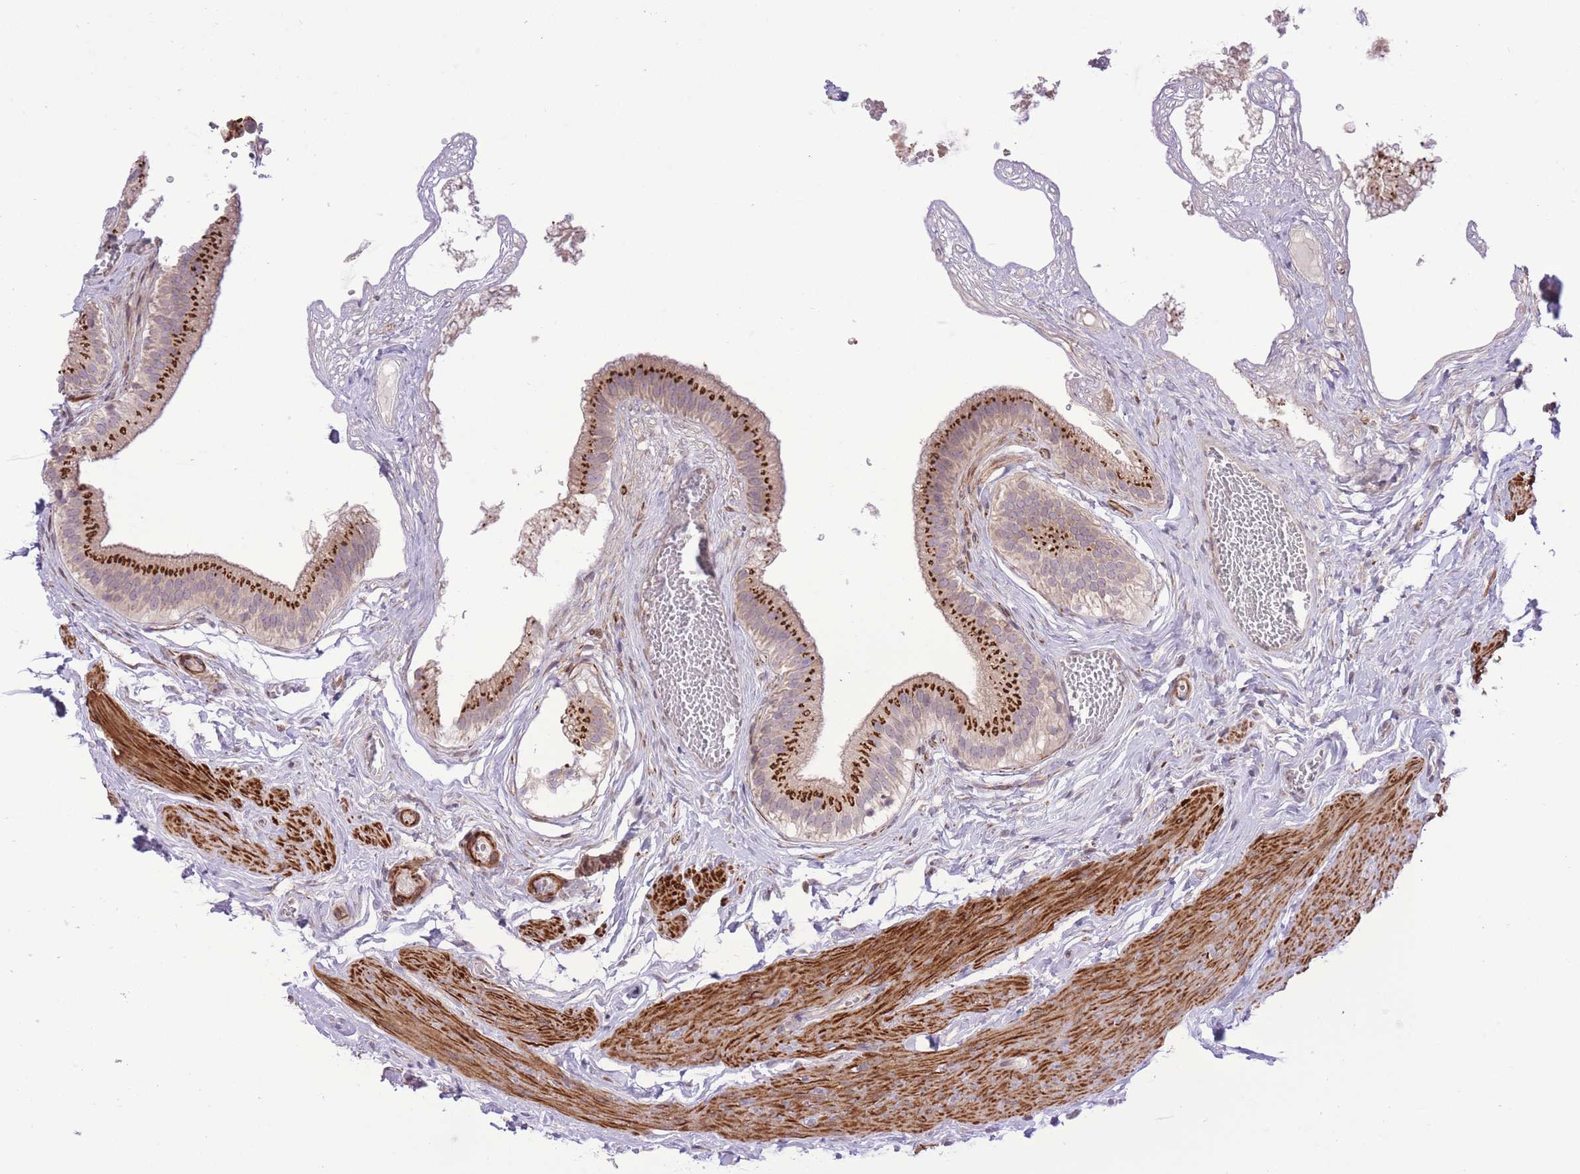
{"staining": {"intensity": "strong", "quantity": ">75%", "location": "cytoplasmic/membranous"}, "tissue": "gallbladder", "cell_type": "Glandular cells", "image_type": "normal", "snomed": [{"axis": "morphology", "description": "Normal tissue, NOS"}, {"axis": "topography", "description": "Gallbladder"}], "caption": "Protein staining of normal gallbladder displays strong cytoplasmic/membranous positivity in approximately >75% of glandular cells.", "gene": "ZBED5", "patient": {"sex": "female", "age": 54}}